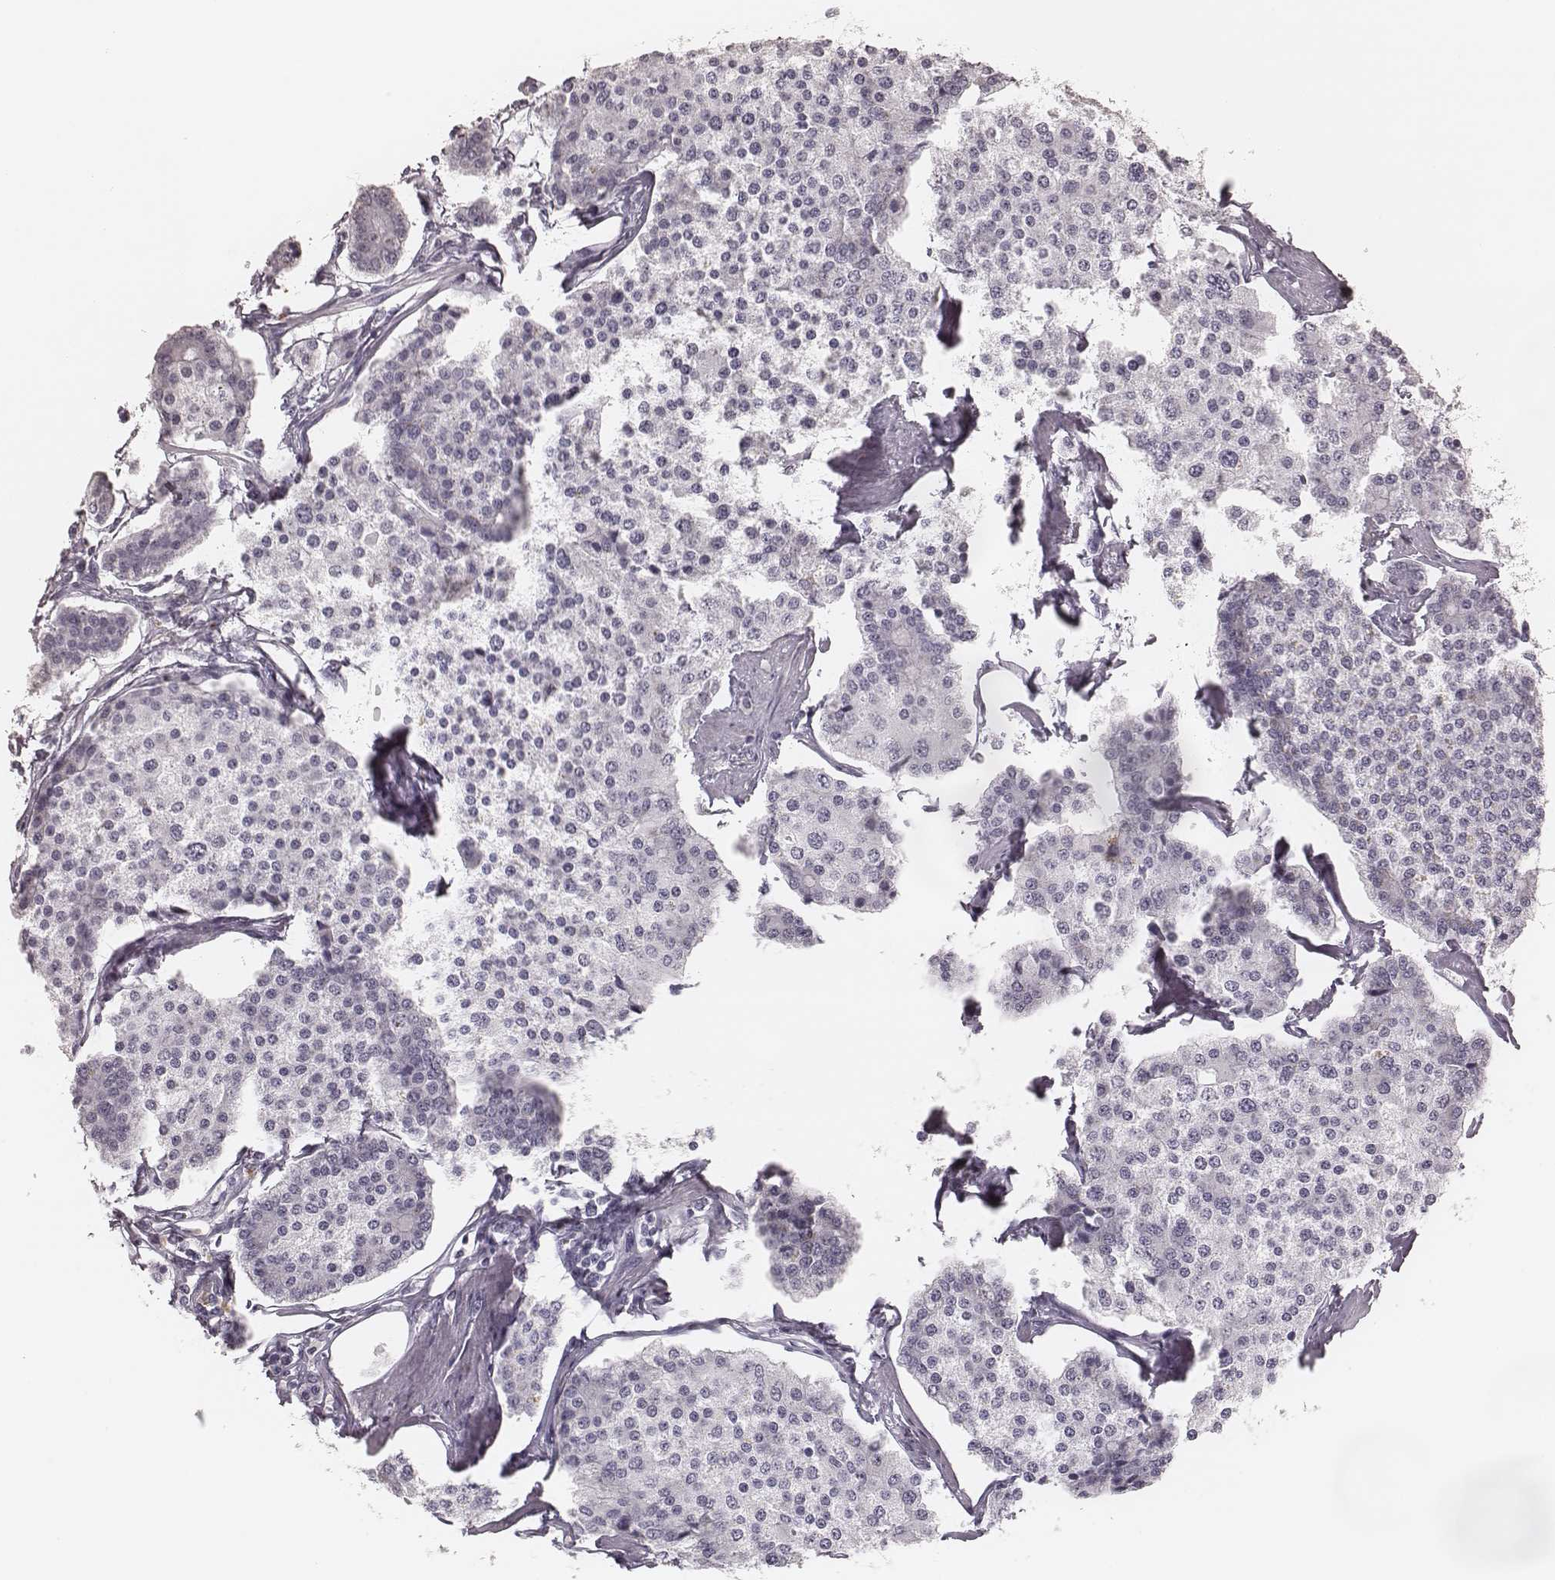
{"staining": {"intensity": "negative", "quantity": "none", "location": "none"}, "tissue": "carcinoid", "cell_type": "Tumor cells", "image_type": "cancer", "snomed": [{"axis": "morphology", "description": "Carcinoid, malignant, NOS"}, {"axis": "topography", "description": "Small intestine"}], "caption": "An immunohistochemistry histopathology image of carcinoid (malignant) is shown. There is no staining in tumor cells of carcinoid (malignant). (DAB (3,3'-diaminobenzidine) IHC visualized using brightfield microscopy, high magnification).", "gene": "ELANE", "patient": {"sex": "female", "age": 65}}